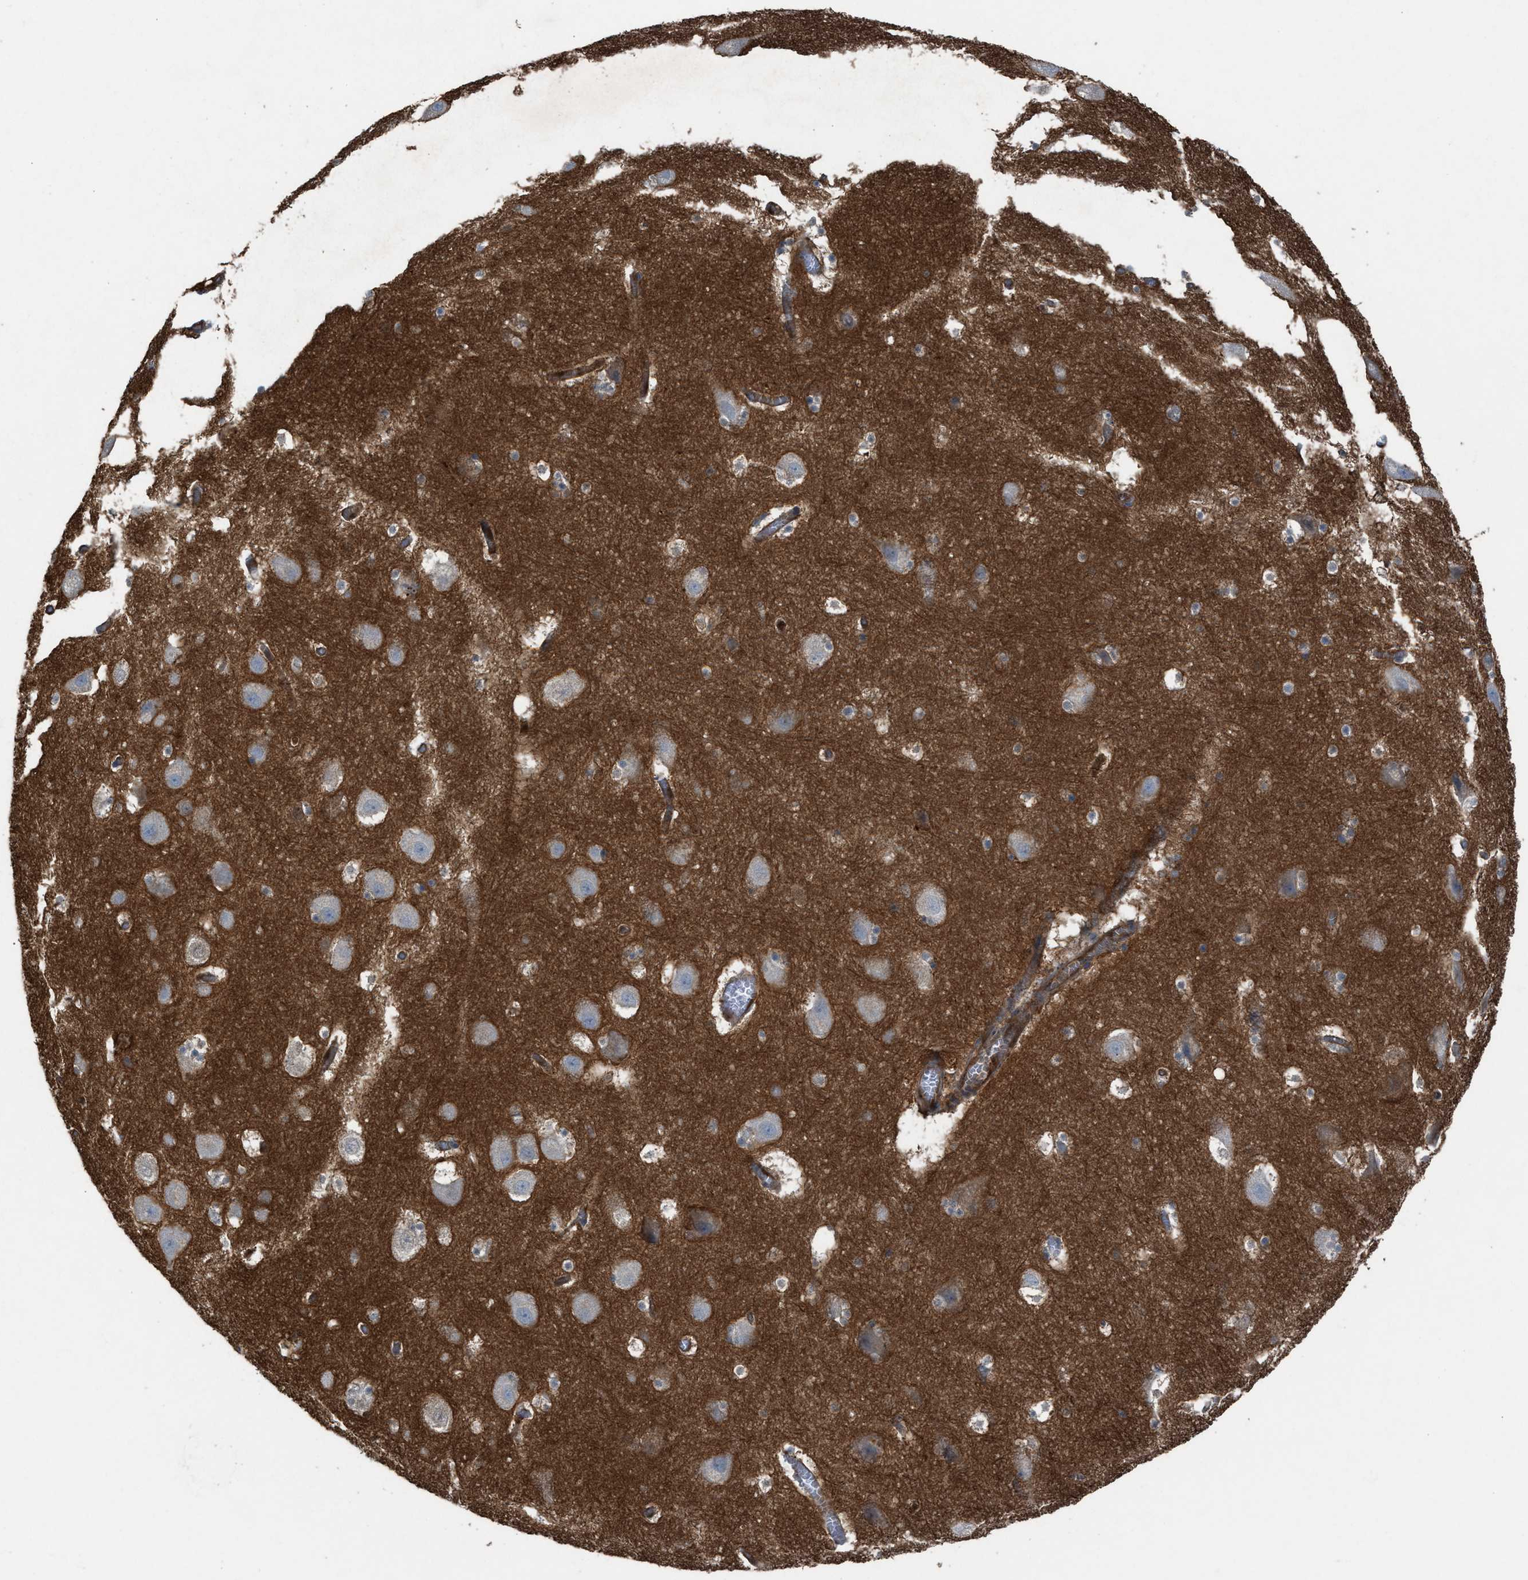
{"staining": {"intensity": "weak", "quantity": ">75%", "location": "cytoplasmic/membranous"}, "tissue": "hippocampus", "cell_type": "Glial cells", "image_type": "normal", "snomed": [{"axis": "morphology", "description": "Normal tissue, NOS"}, {"axis": "topography", "description": "Hippocampus"}], "caption": "Immunohistochemical staining of normal hippocampus exhibits weak cytoplasmic/membranous protein staining in about >75% of glial cells.", "gene": "TPK1", "patient": {"sex": "male", "age": 45}}